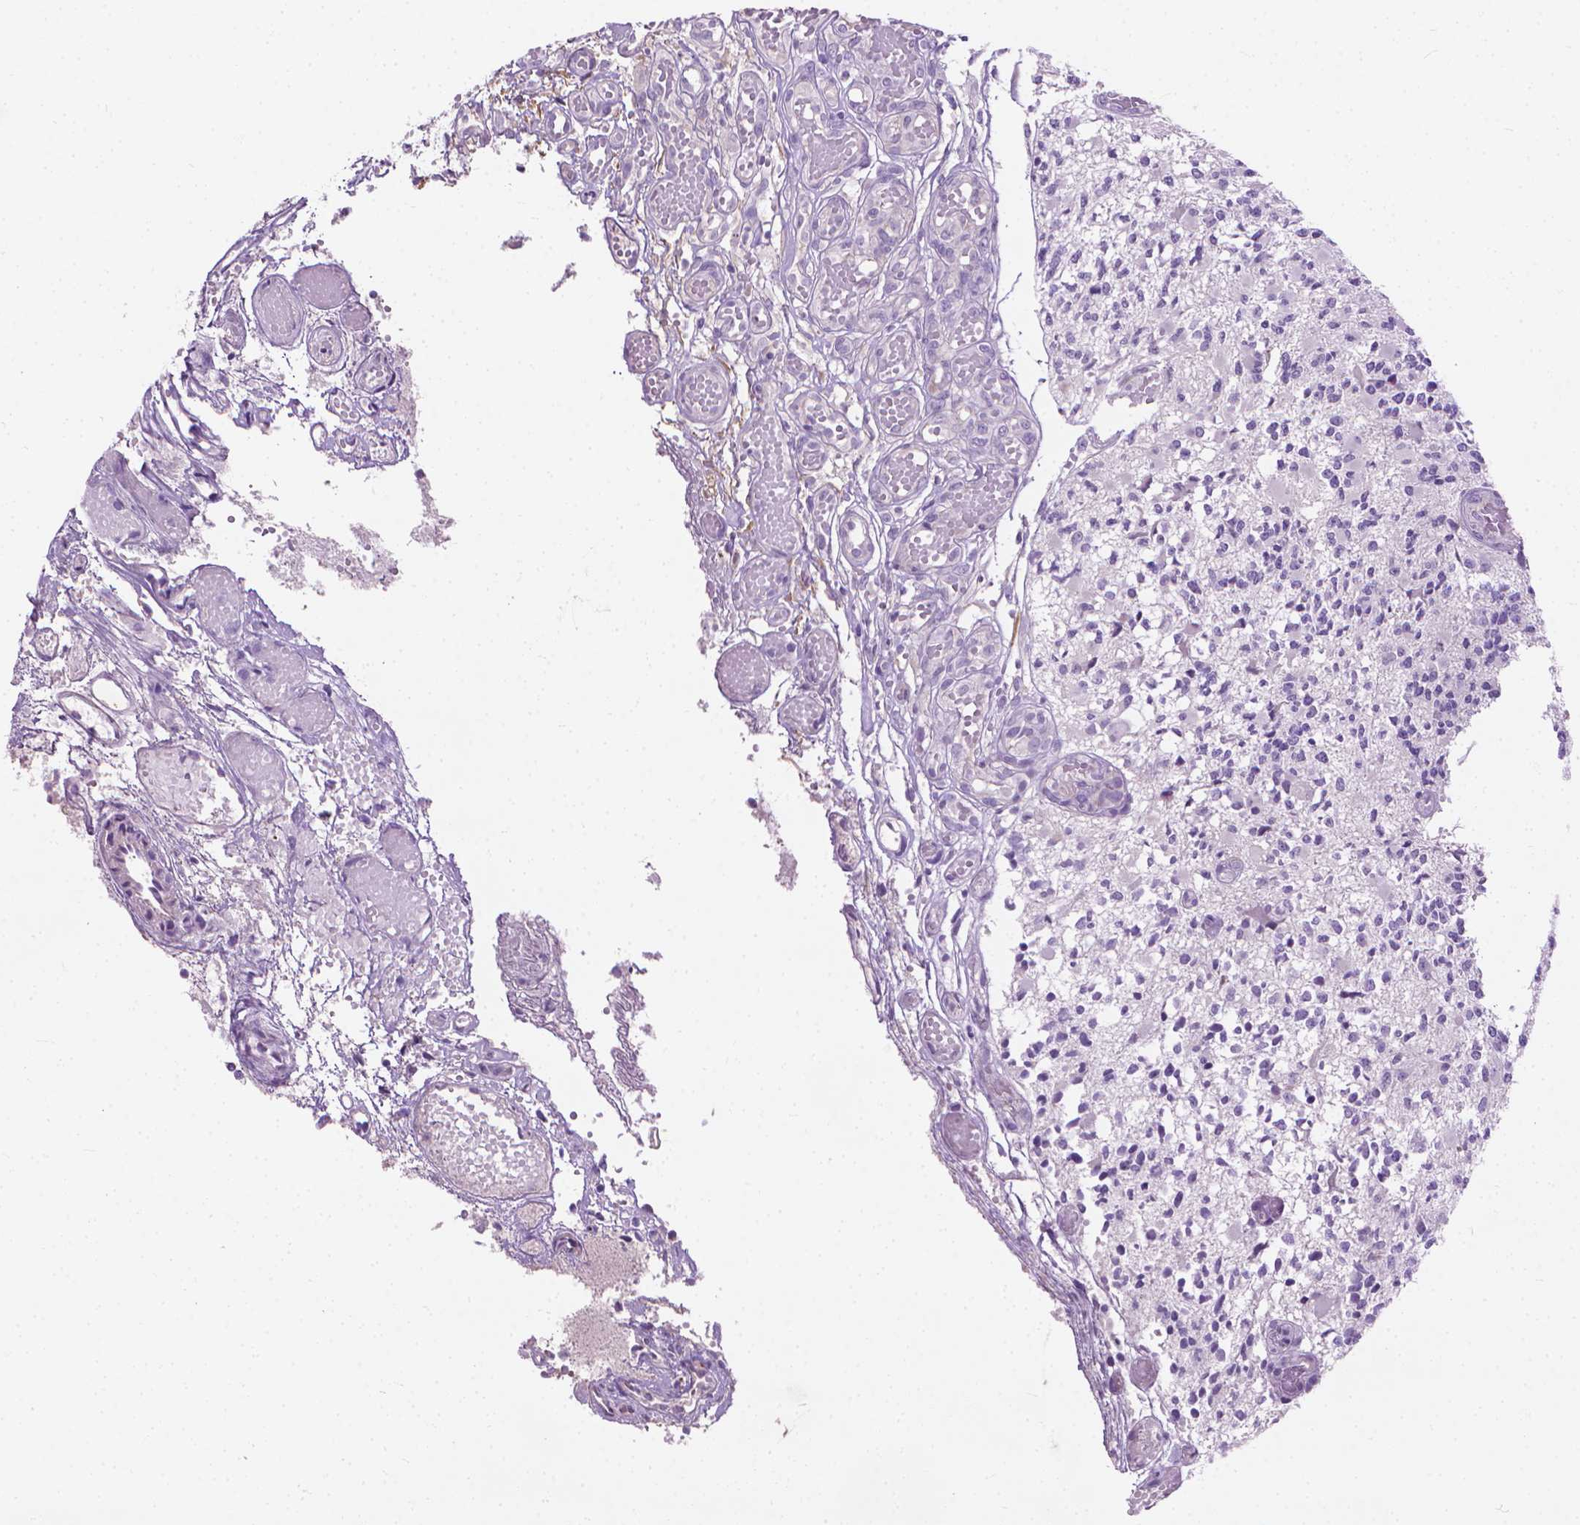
{"staining": {"intensity": "negative", "quantity": "none", "location": "none"}, "tissue": "glioma", "cell_type": "Tumor cells", "image_type": "cancer", "snomed": [{"axis": "morphology", "description": "Glioma, malignant, High grade"}, {"axis": "topography", "description": "Brain"}], "caption": "This photomicrograph is of glioma stained with immunohistochemistry (IHC) to label a protein in brown with the nuclei are counter-stained blue. There is no positivity in tumor cells.", "gene": "KRT73", "patient": {"sex": "female", "age": 63}}